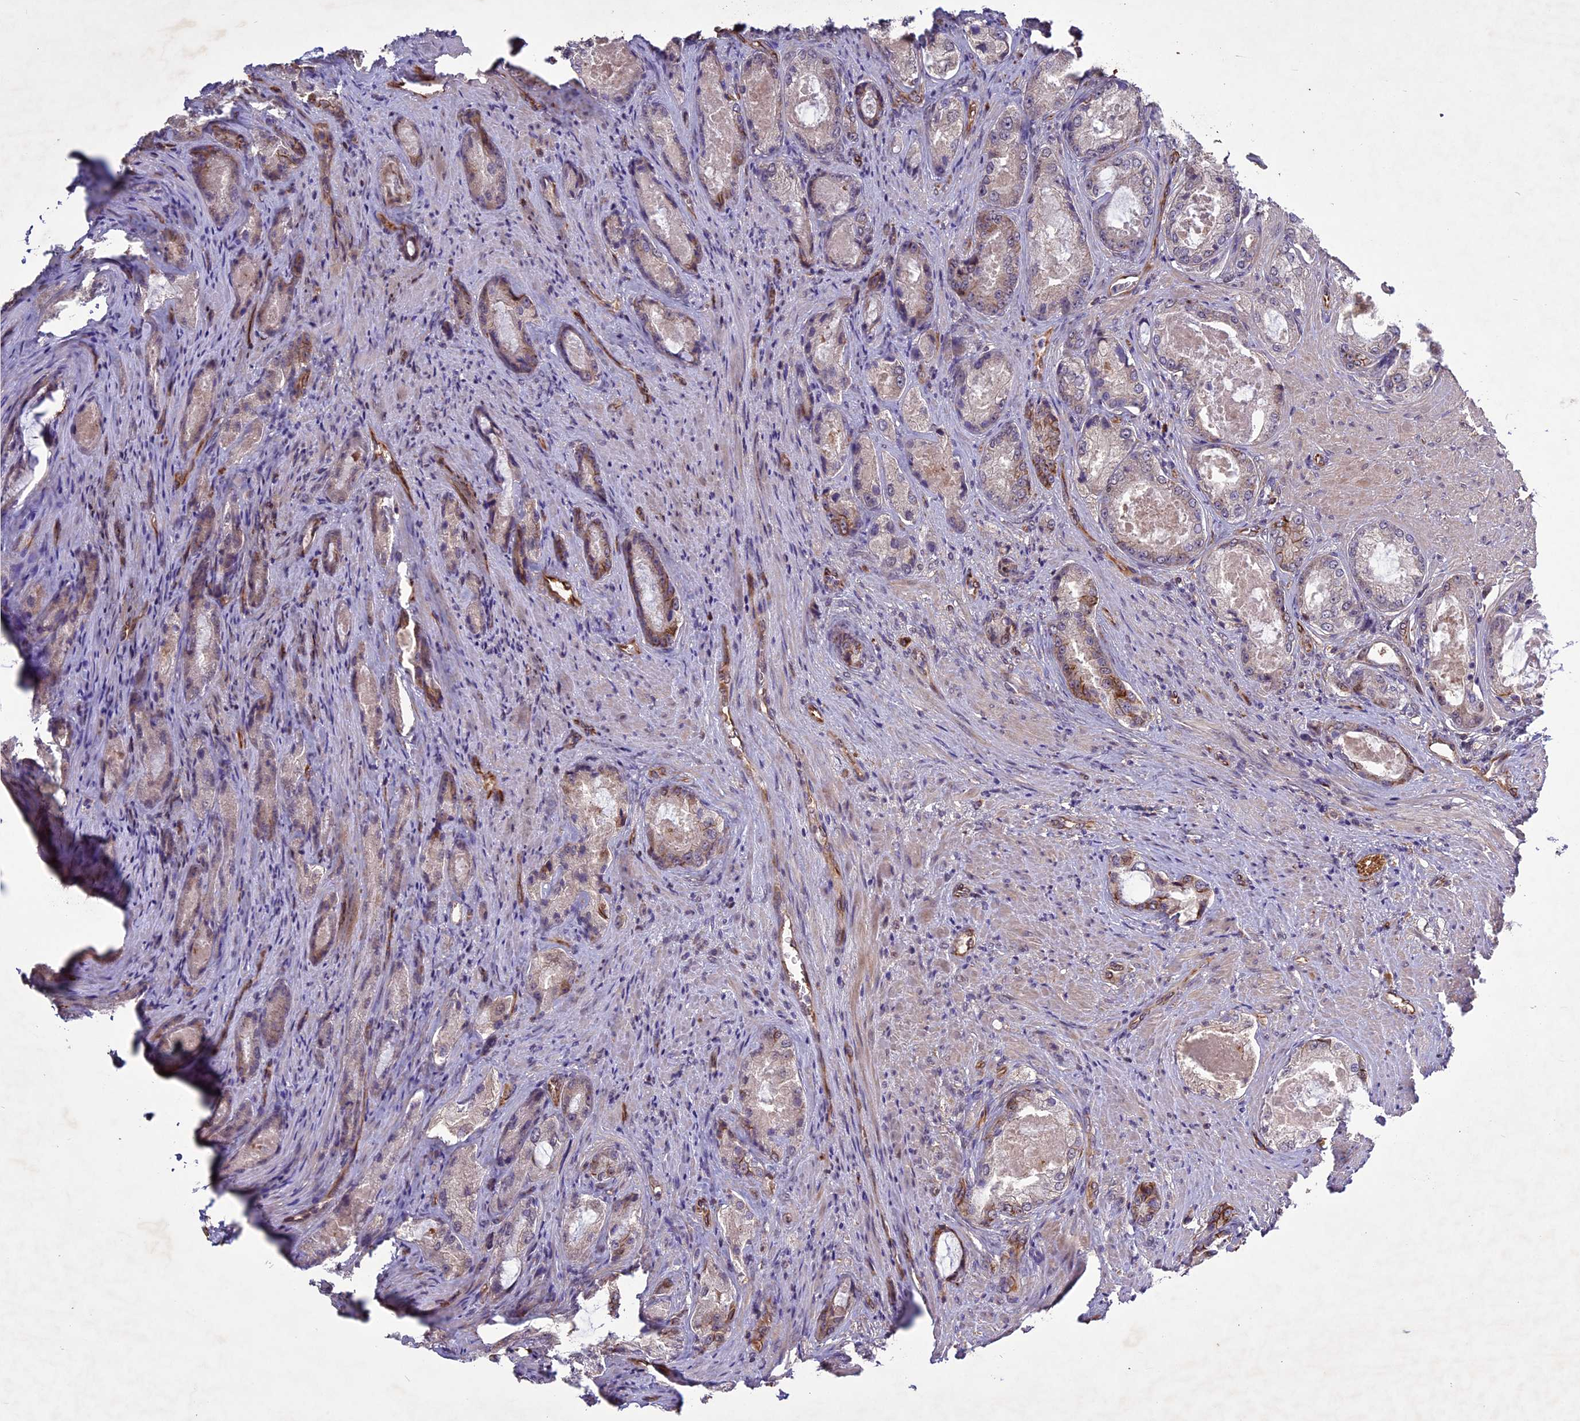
{"staining": {"intensity": "moderate", "quantity": "<25%", "location": "cytoplasmic/membranous"}, "tissue": "prostate cancer", "cell_type": "Tumor cells", "image_type": "cancer", "snomed": [{"axis": "morphology", "description": "Adenocarcinoma, Low grade"}, {"axis": "topography", "description": "Prostate"}], "caption": "Immunohistochemical staining of human prostate cancer reveals moderate cytoplasmic/membranous protein staining in about <25% of tumor cells. The staining is performed using DAB brown chromogen to label protein expression. The nuclei are counter-stained blue using hematoxylin.", "gene": "C3orf70", "patient": {"sex": "male", "age": 68}}